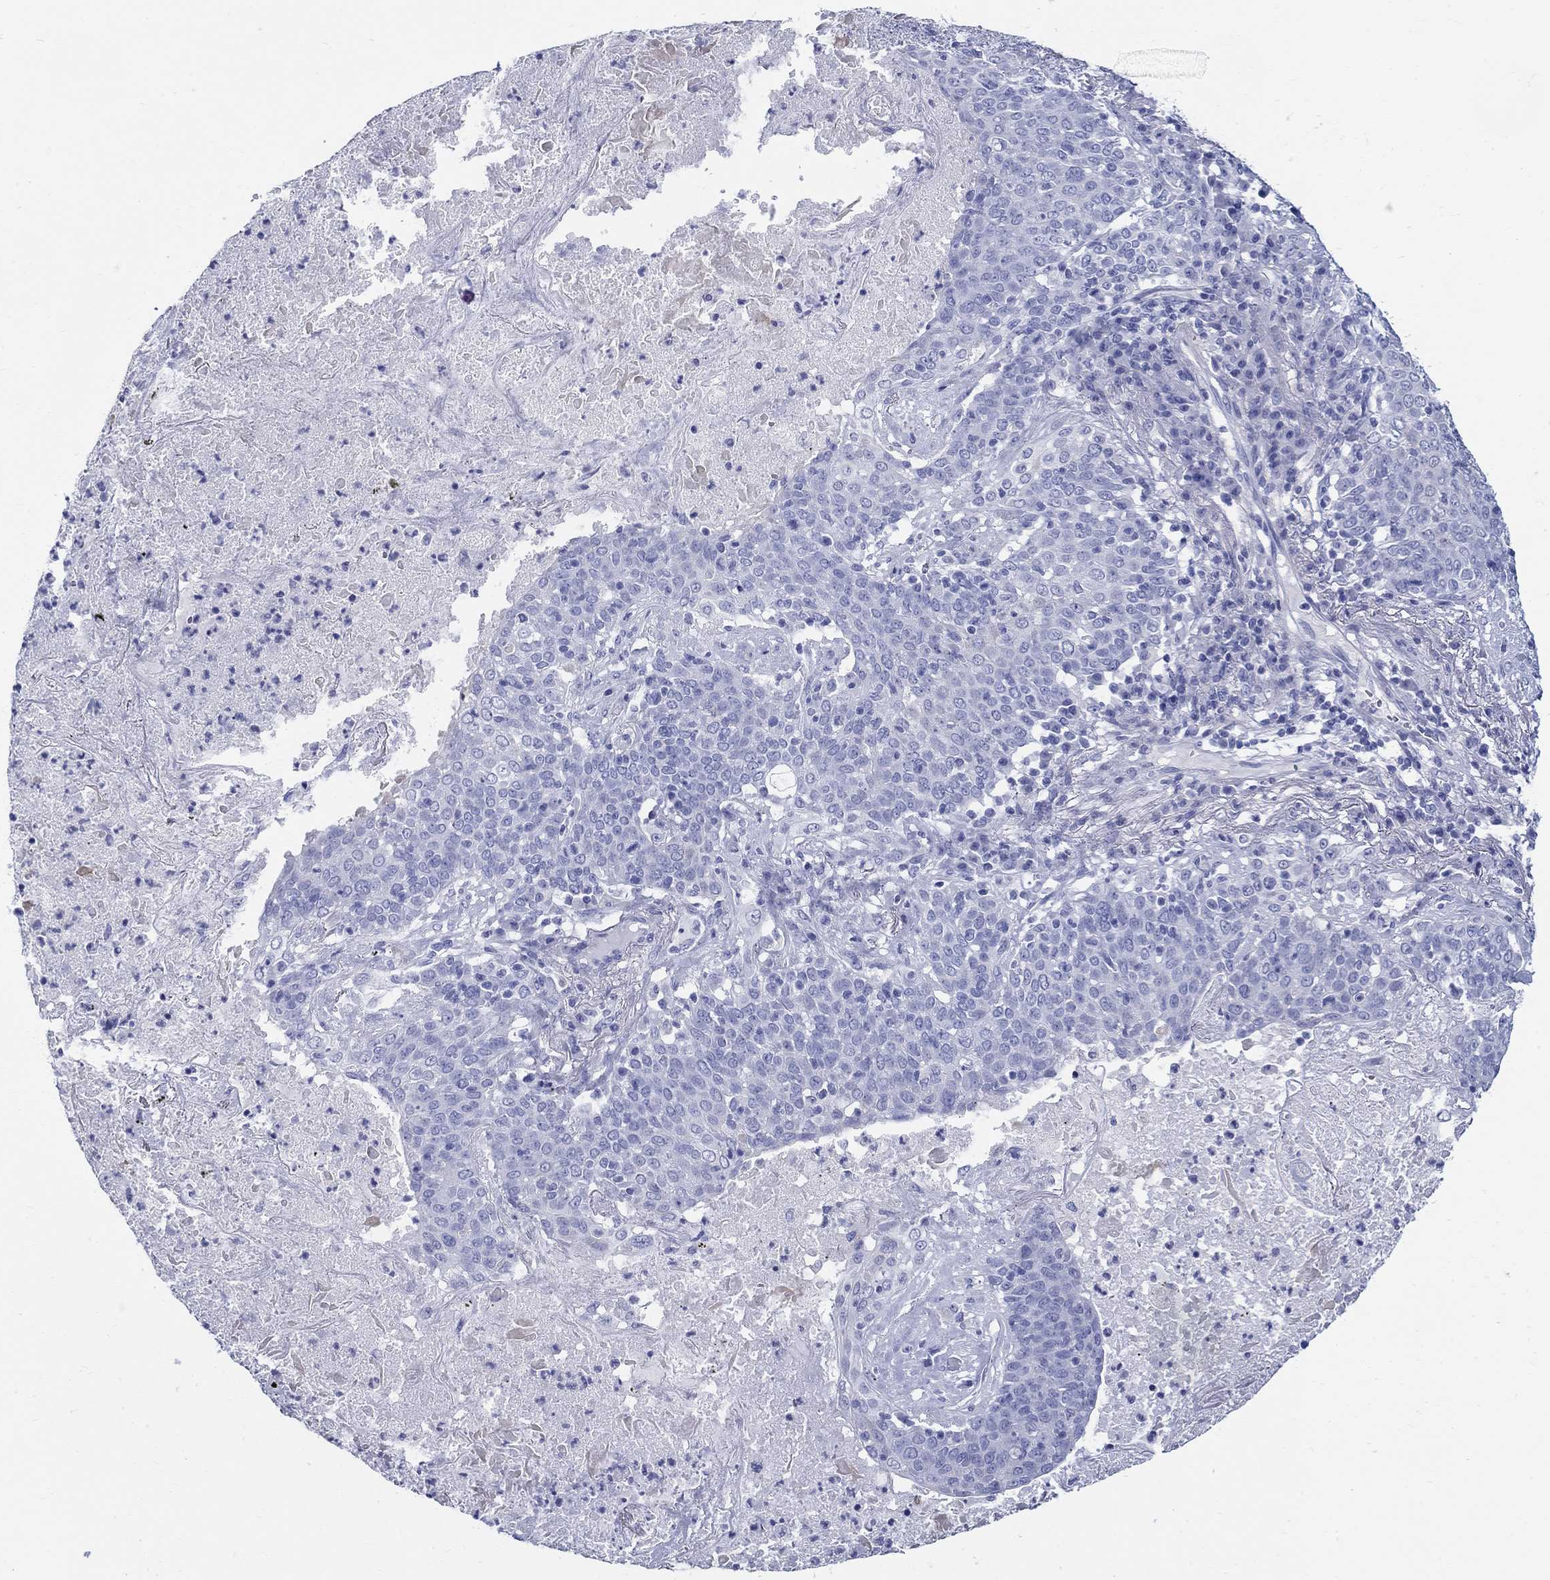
{"staining": {"intensity": "negative", "quantity": "none", "location": "none"}, "tissue": "lung cancer", "cell_type": "Tumor cells", "image_type": "cancer", "snomed": [{"axis": "morphology", "description": "Squamous cell carcinoma, NOS"}, {"axis": "topography", "description": "Lung"}], "caption": "This is an immunohistochemistry (IHC) micrograph of human lung squamous cell carcinoma. There is no staining in tumor cells.", "gene": "CRYGS", "patient": {"sex": "male", "age": 82}}